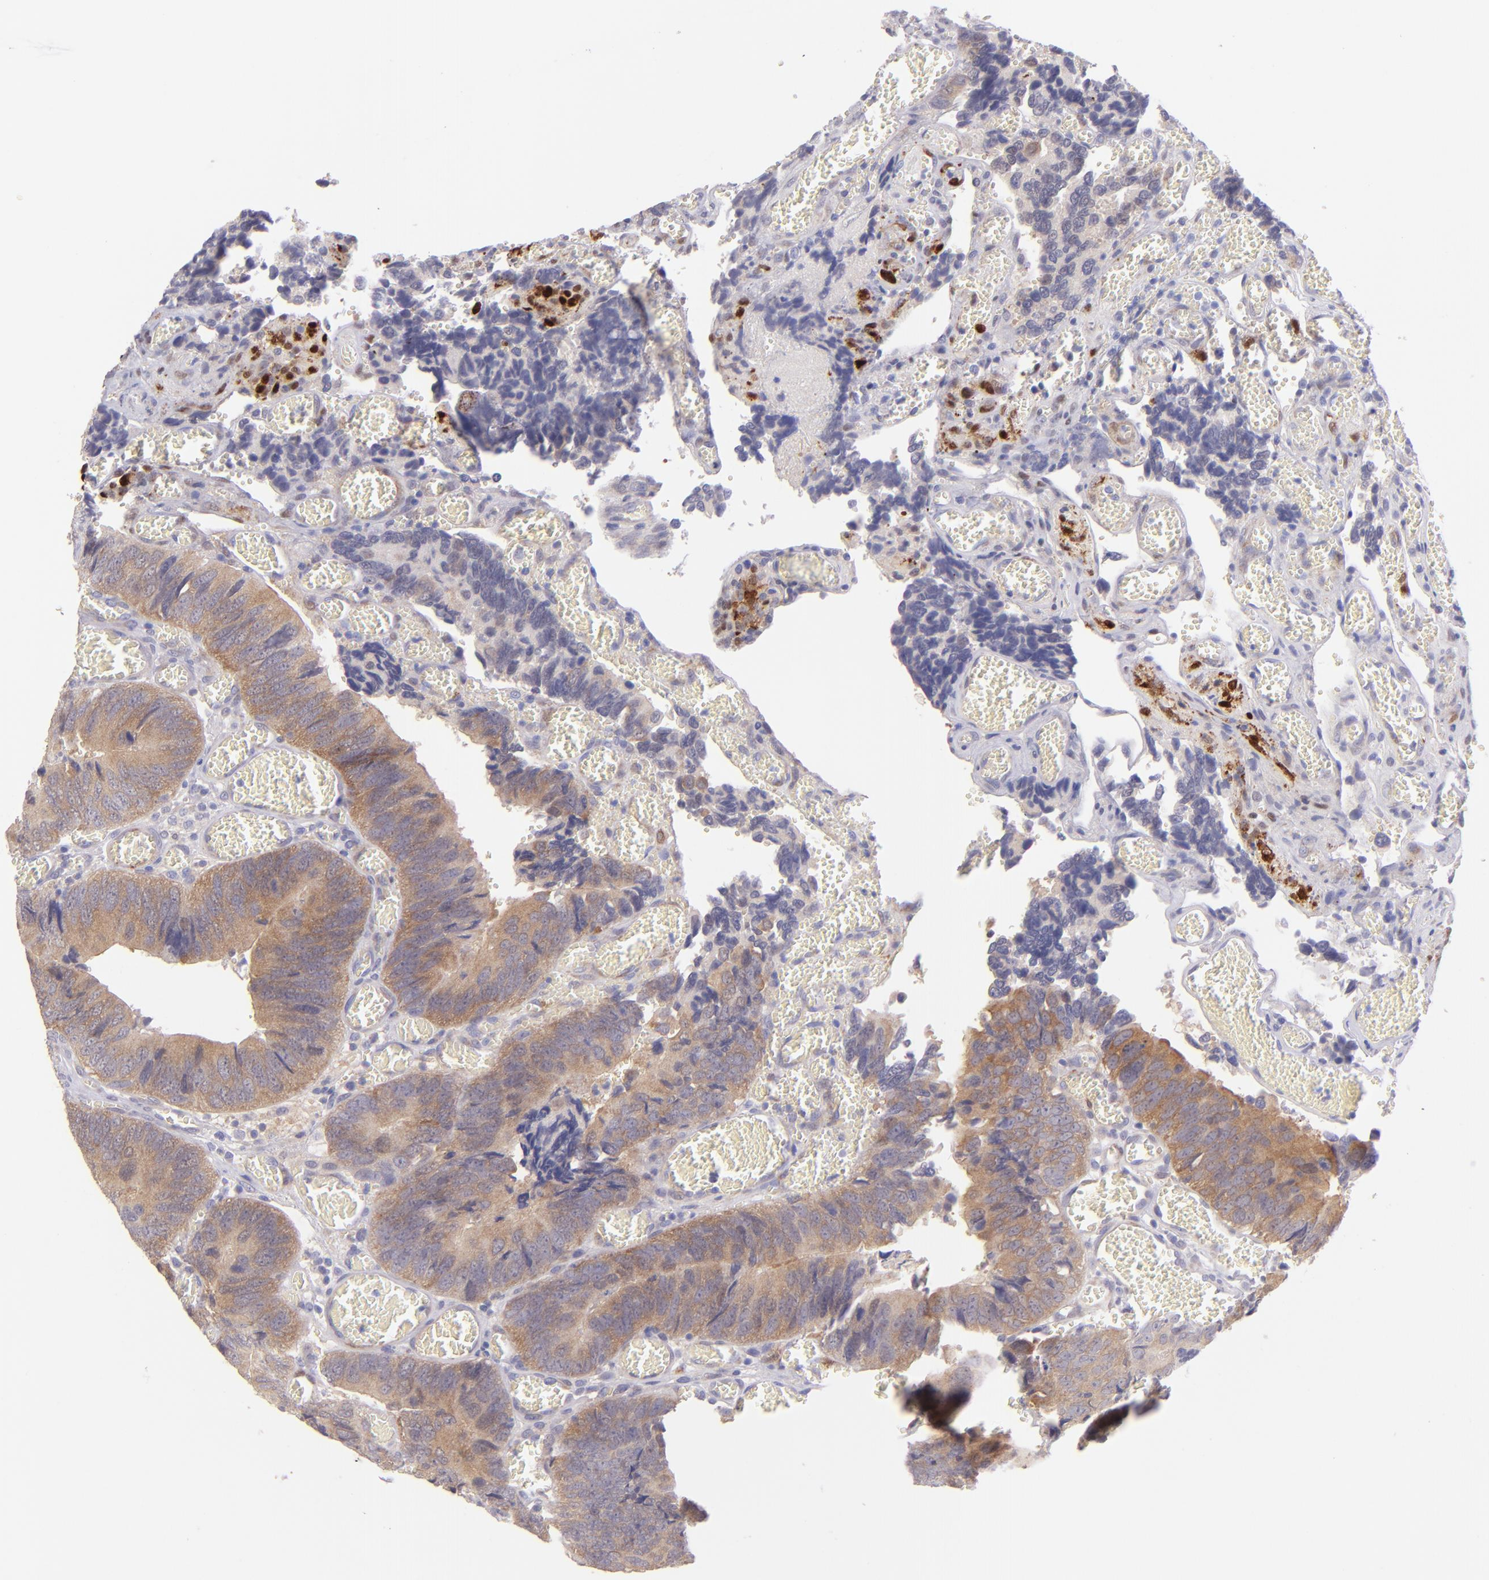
{"staining": {"intensity": "weak", "quantity": ">75%", "location": "cytoplasmic/membranous"}, "tissue": "colorectal cancer", "cell_type": "Tumor cells", "image_type": "cancer", "snomed": [{"axis": "morphology", "description": "Adenocarcinoma, NOS"}, {"axis": "topography", "description": "Colon"}], "caption": "A photomicrograph of colorectal cancer stained for a protein exhibits weak cytoplasmic/membranous brown staining in tumor cells.", "gene": "SH2D4A", "patient": {"sex": "male", "age": 72}}